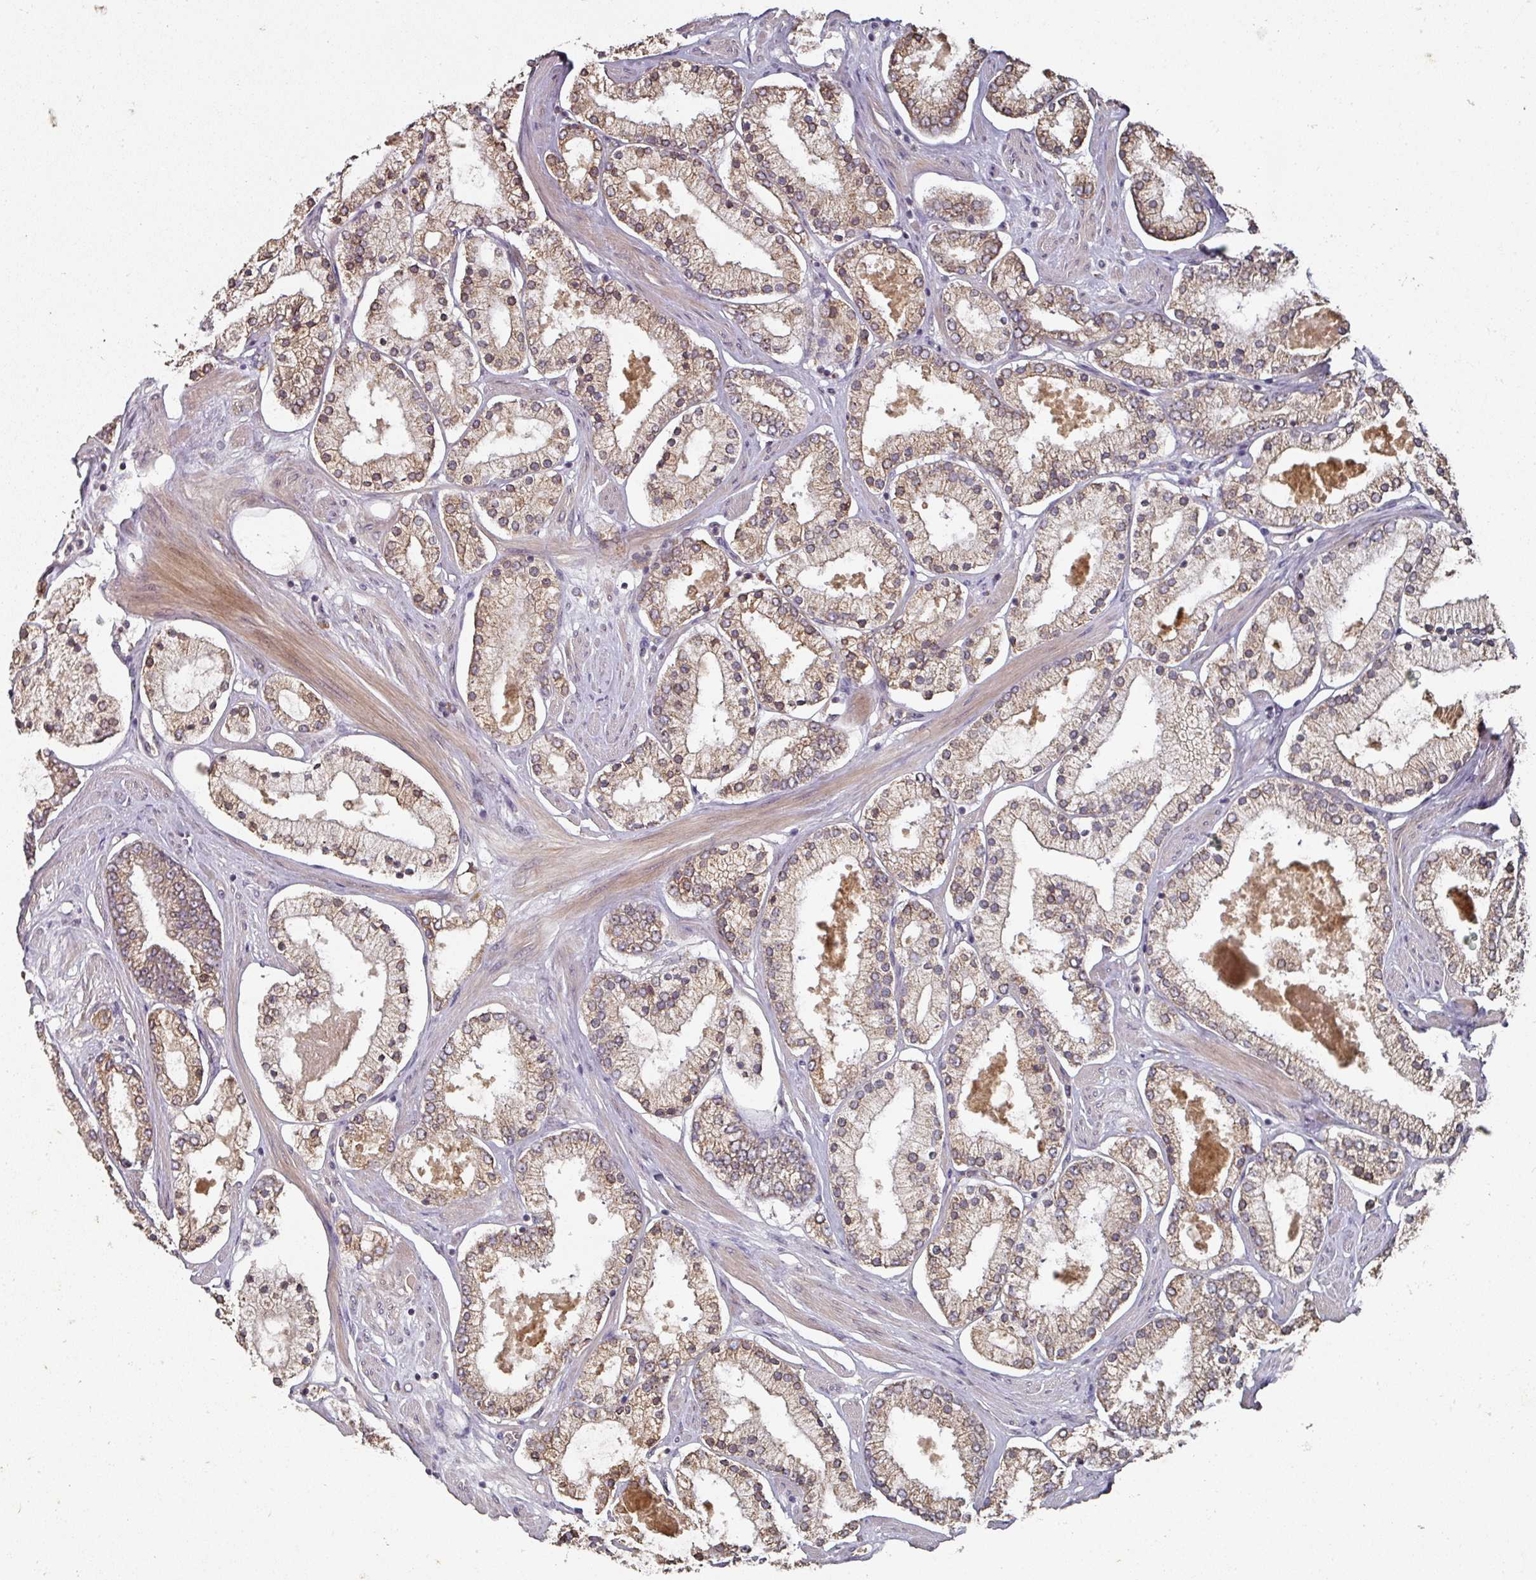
{"staining": {"intensity": "moderate", "quantity": ">75%", "location": "cytoplasmic/membranous"}, "tissue": "prostate cancer", "cell_type": "Tumor cells", "image_type": "cancer", "snomed": [{"axis": "morphology", "description": "Adenocarcinoma, Low grade"}, {"axis": "topography", "description": "Prostate"}], "caption": "Protein analysis of low-grade adenocarcinoma (prostate) tissue exhibits moderate cytoplasmic/membranous positivity in approximately >75% of tumor cells. (DAB (3,3'-diaminobenzidine) = brown stain, brightfield microscopy at high magnification).", "gene": "CEP95", "patient": {"sex": "male", "age": 42}}